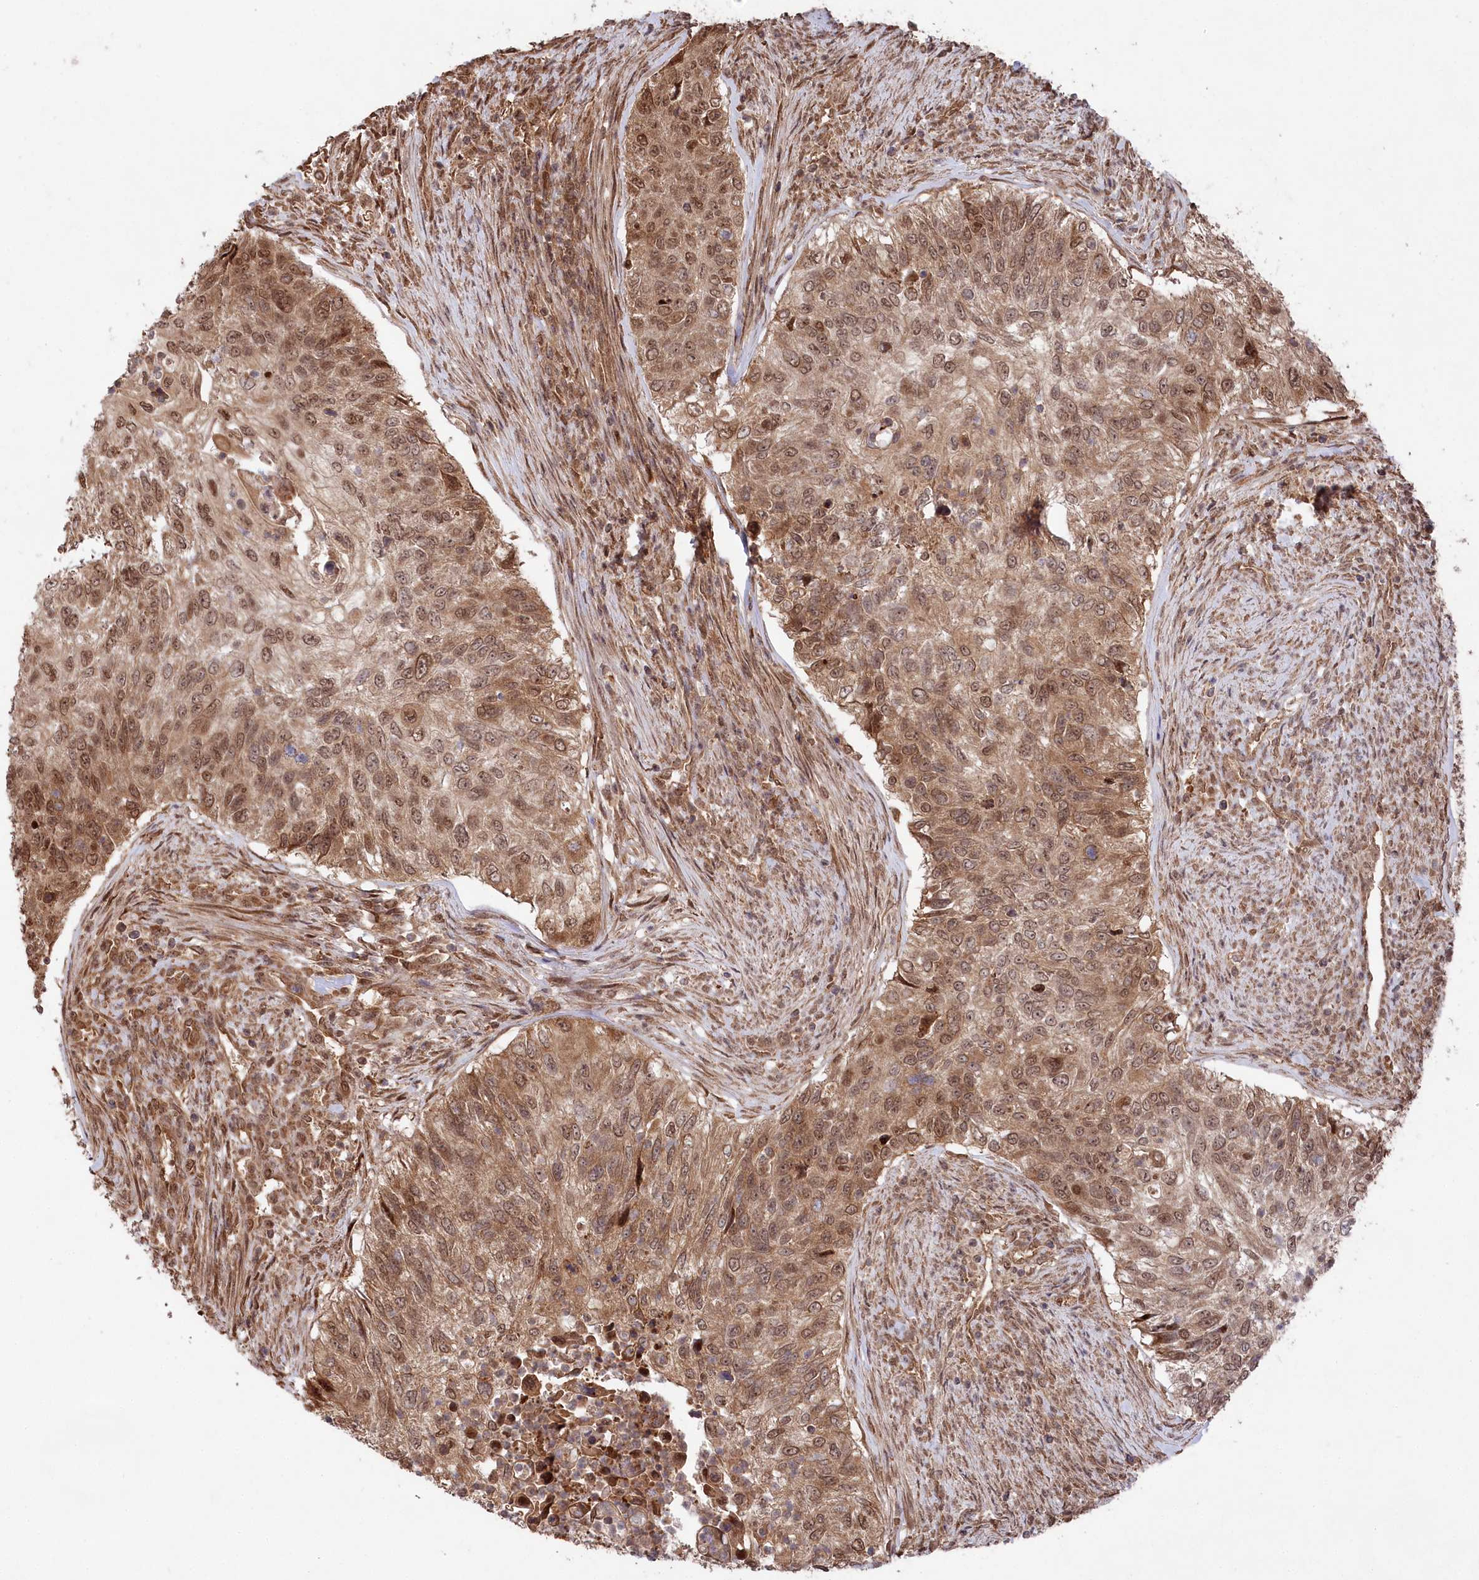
{"staining": {"intensity": "moderate", "quantity": ">75%", "location": "cytoplasmic/membranous,nuclear"}, "tissue": "urothelial cancer", "cell_type": "Tumor cells", "image_type": "cancer", "snomed": [{"axis": "morphology", "description": "Urothelial carcinoma, High grade"}, {"axis": "topography", "description": "Urinary bladder"}], "caption": "Immunohistochemical staining of urothelial carcinoma (high-grade) exhibits medium levels of moderate cytoplasmic/membranous and nuclear staining in about >75% of tumor cells.", "gene": "PSMA1", "patient": {"sex": "female", "age": 60}}